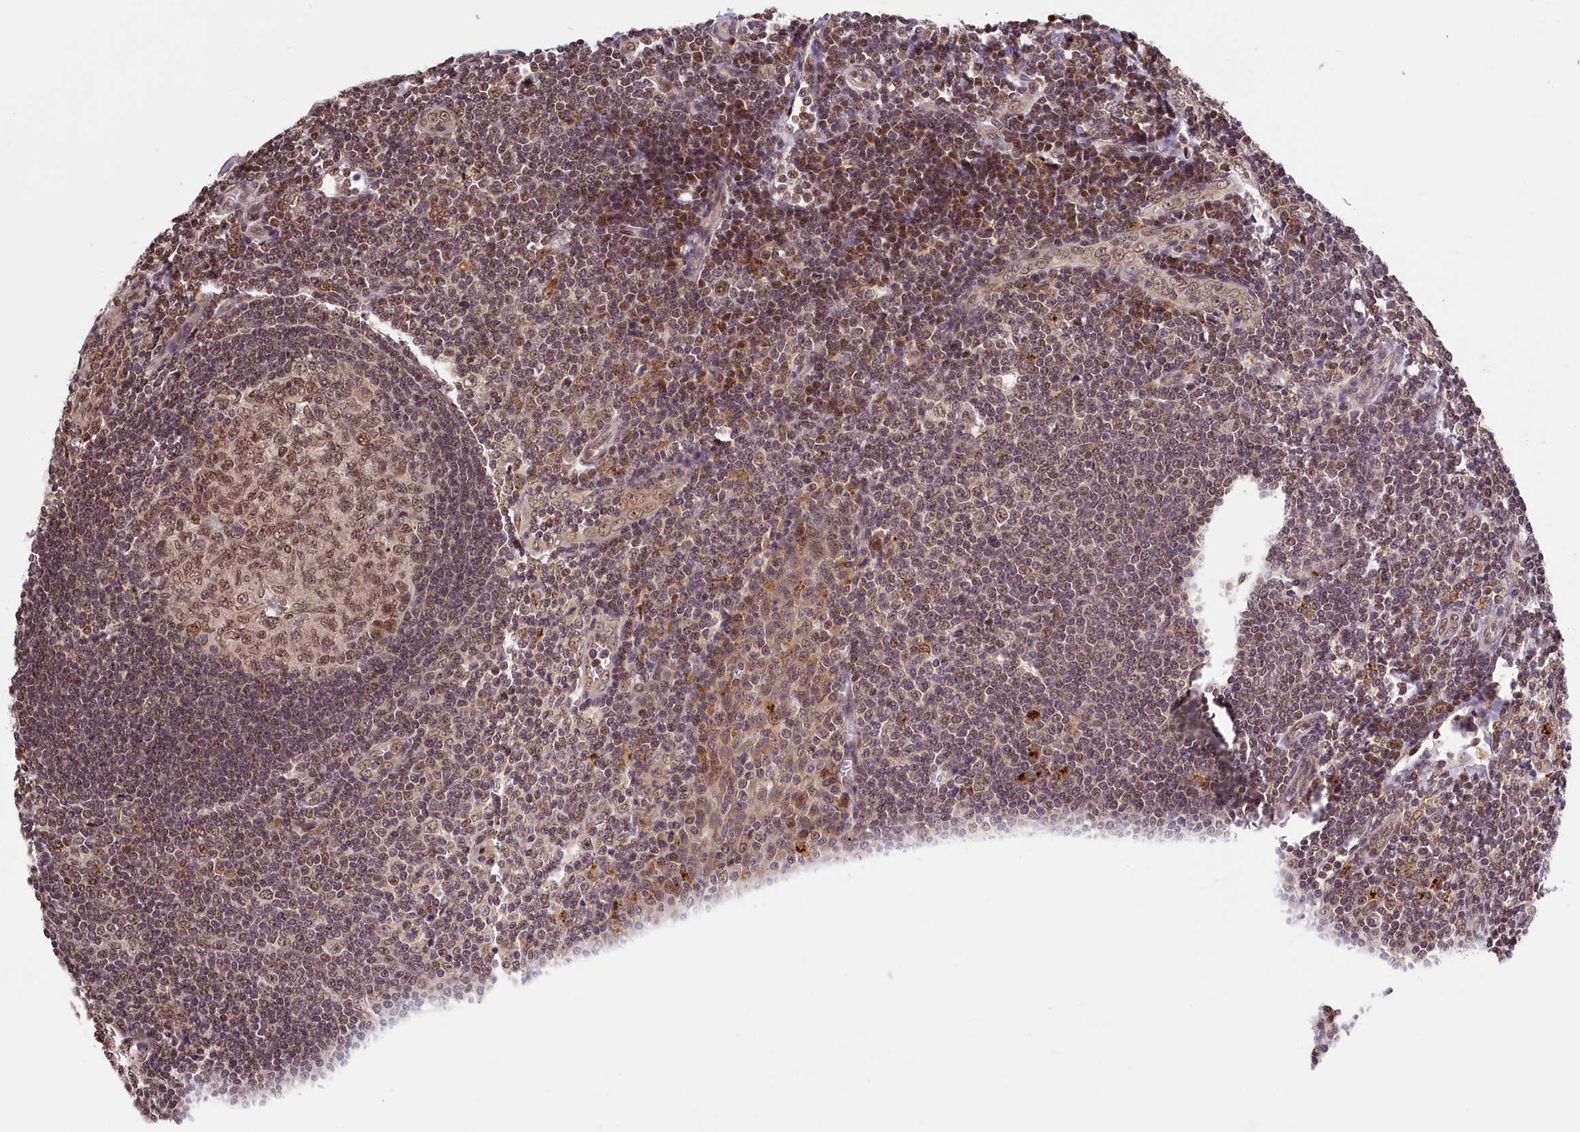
{"staining": {"intensity": "moderate", "quantity": ">75%", "location": "nuclear"}, "tissue": "tonsil", "cell_type": "Germinal center cells", "image_type": "normal", "snomed": [{"axis": "morphology", "description": "Normal tissue, NOS"}, {"axis": "topography", "description": "Tonsil"}], "caption": "Protein staining displays moderate nuclear positivity in approximately >75% of germinal center cells in normal tonsil. (DAB IHC, brown staining for protein, blue staining for nuclei).", "gene": "KCNK6", "patient": {"sex": "male", "age": 27}}